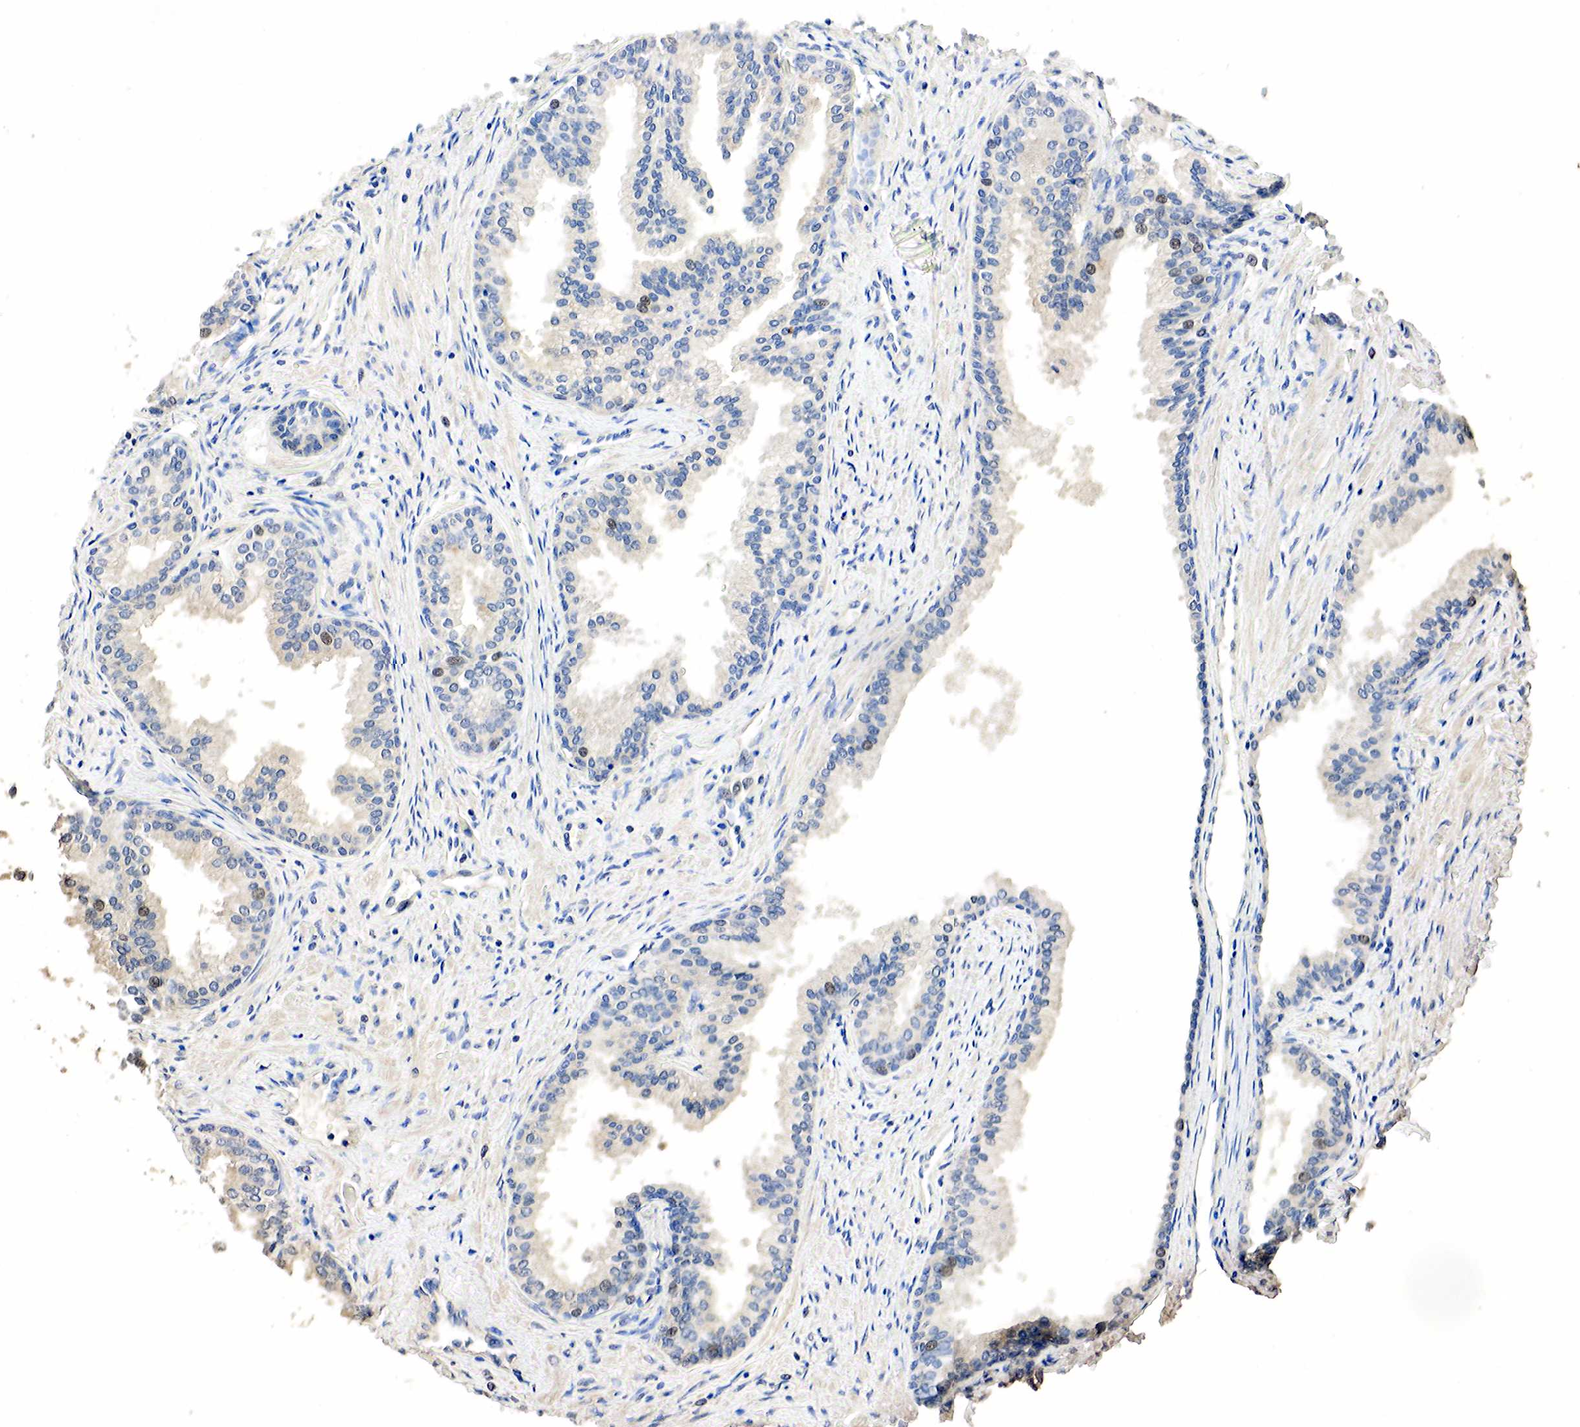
{"staining": {"intensity": "weak", "quantity": "25%-75%", "location": "cytoplasmic/membranous,nuclear"}, "tissue": "prostate", "cell_type": "Glandular cells", "image_type": "normal", "snomed": [{"axis": "morphology", "description": "Normal tissue, NOS"}, {"axis": "topography", "description": "Prostate"}], "caption": "Prostate stained with DAB immunohistochemistry exhibits low levels of weak cytoplasmic/membranous,nuclear positivity in approximately 25%-75% of glandular cells.", "gene": "SST", "patient": {"sex": "male", "age": 68}}